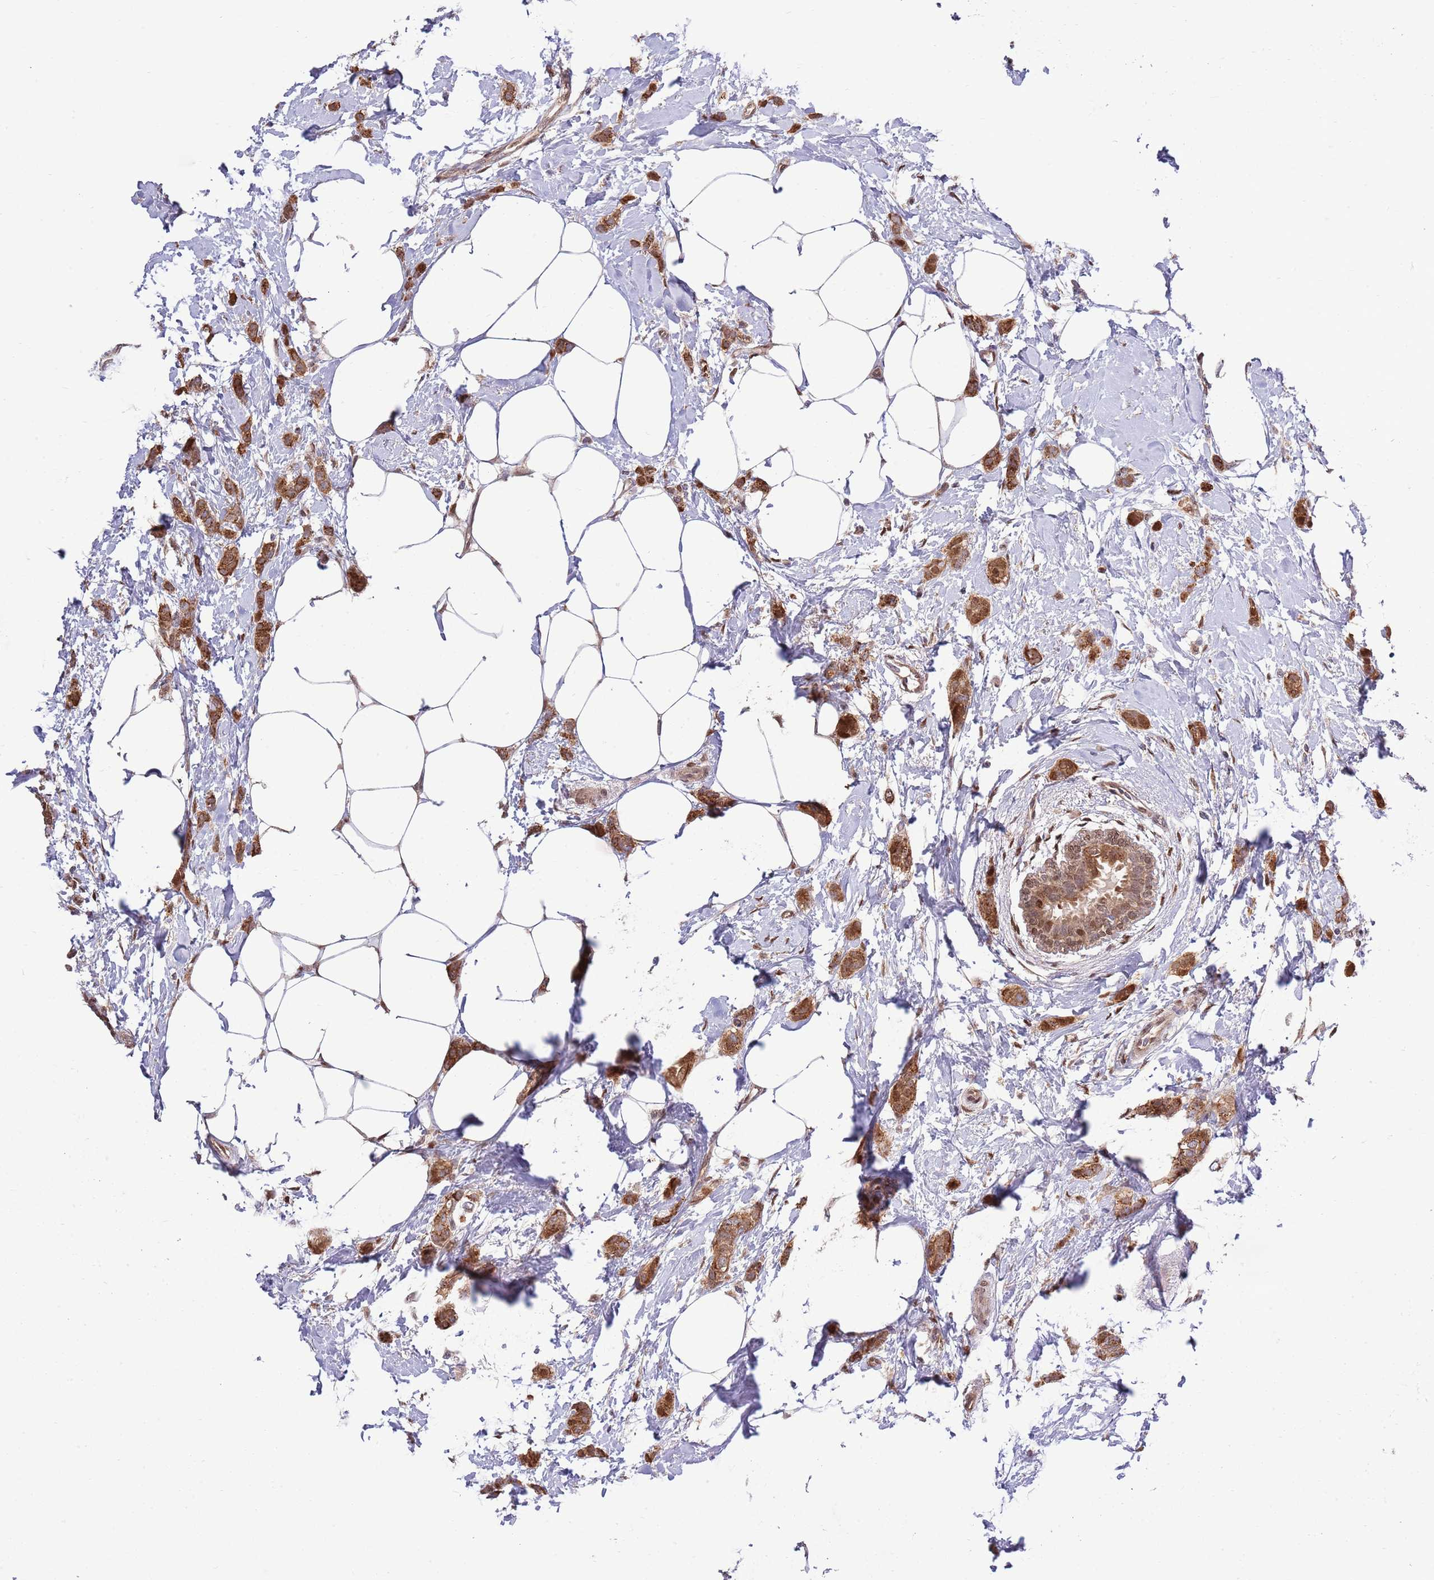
{"staining": {"intensity": "strong", "quantity": ">75%", "location": "cytoplasmic/membranous"}, "tissue": "breast cancer", "cell_type": "Tumor cells", "image_type": "cancer", "snomed": [{"axis": "morphology", "description": "Duct carcinoma"}, {"axis": "topography", "description": "Breast"}], "caption": "Breast intraductal carcinoma stained for a protein (brown) exhibits strong cytoplasmic/membranous positive staining in about >75% of tumor cells.", "gene": "ARL2BP", "patient": {"sex": "female", "age": 72}}